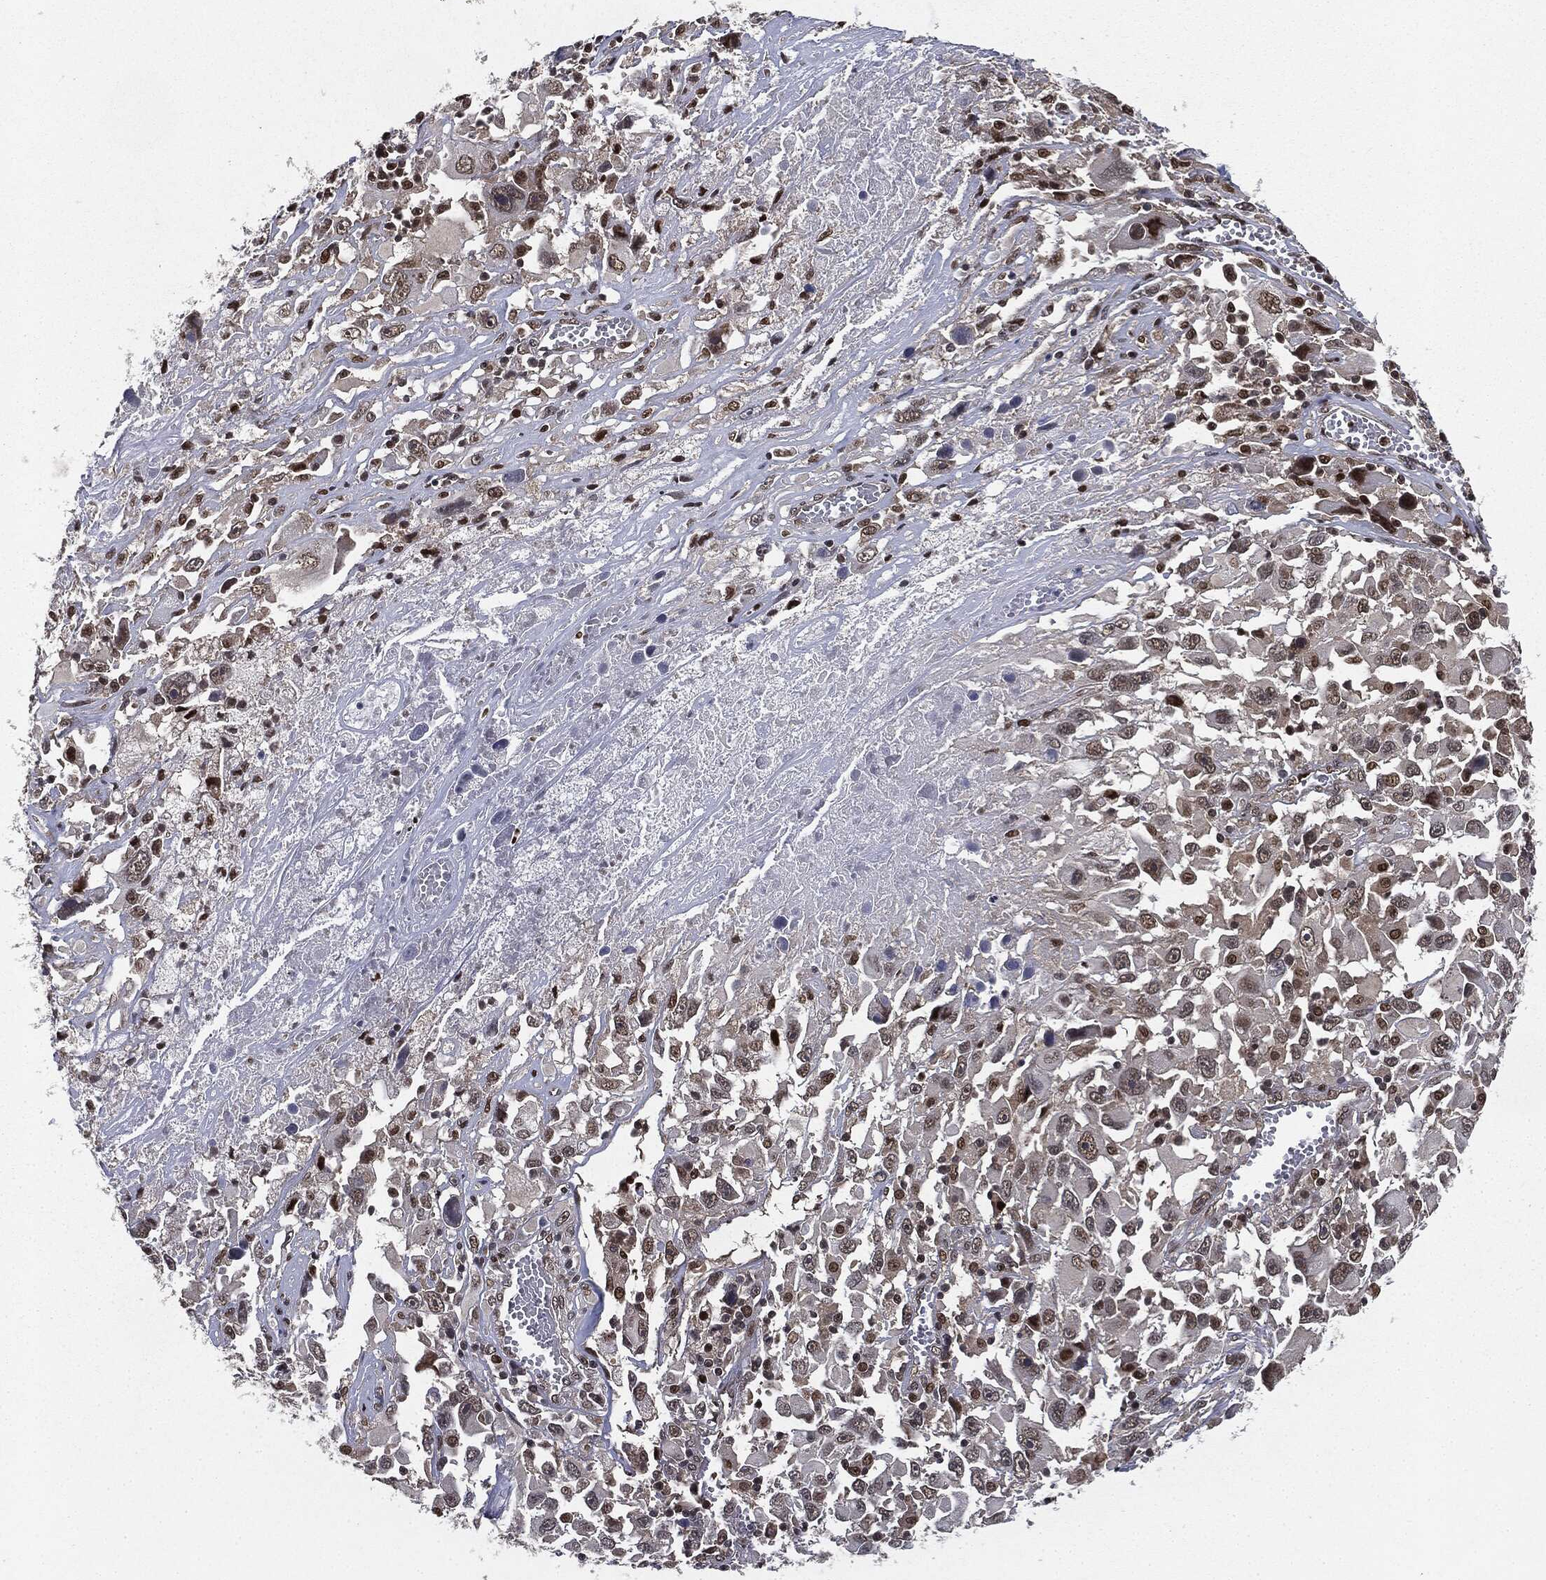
{"staining": {"intensity": "moderate", "quantity": "25%-75%", "location": "nuclear"}, "tissue": "melanoma", "cell_type": "Tumor cells", "image_type": "cancer", "snomed": [{"axis": "morphology", "description": "Malignant melanoma, Metastatic site"}, {"axis": "topography", "description": "Soft tissue"}], "caption": "Malignant melanoma (metastatic site) was stained to show a protein in brown. There is medium levels of moderate nuclear expression in approximately 25%-75% of tumor cells. (DAB (3,3'-diaminobenzidine) IHC, brown staining for protein, blue staining for nuclei).", "gene": "TBC1D22A", "patient": {"sex": "male", "age": 50}}